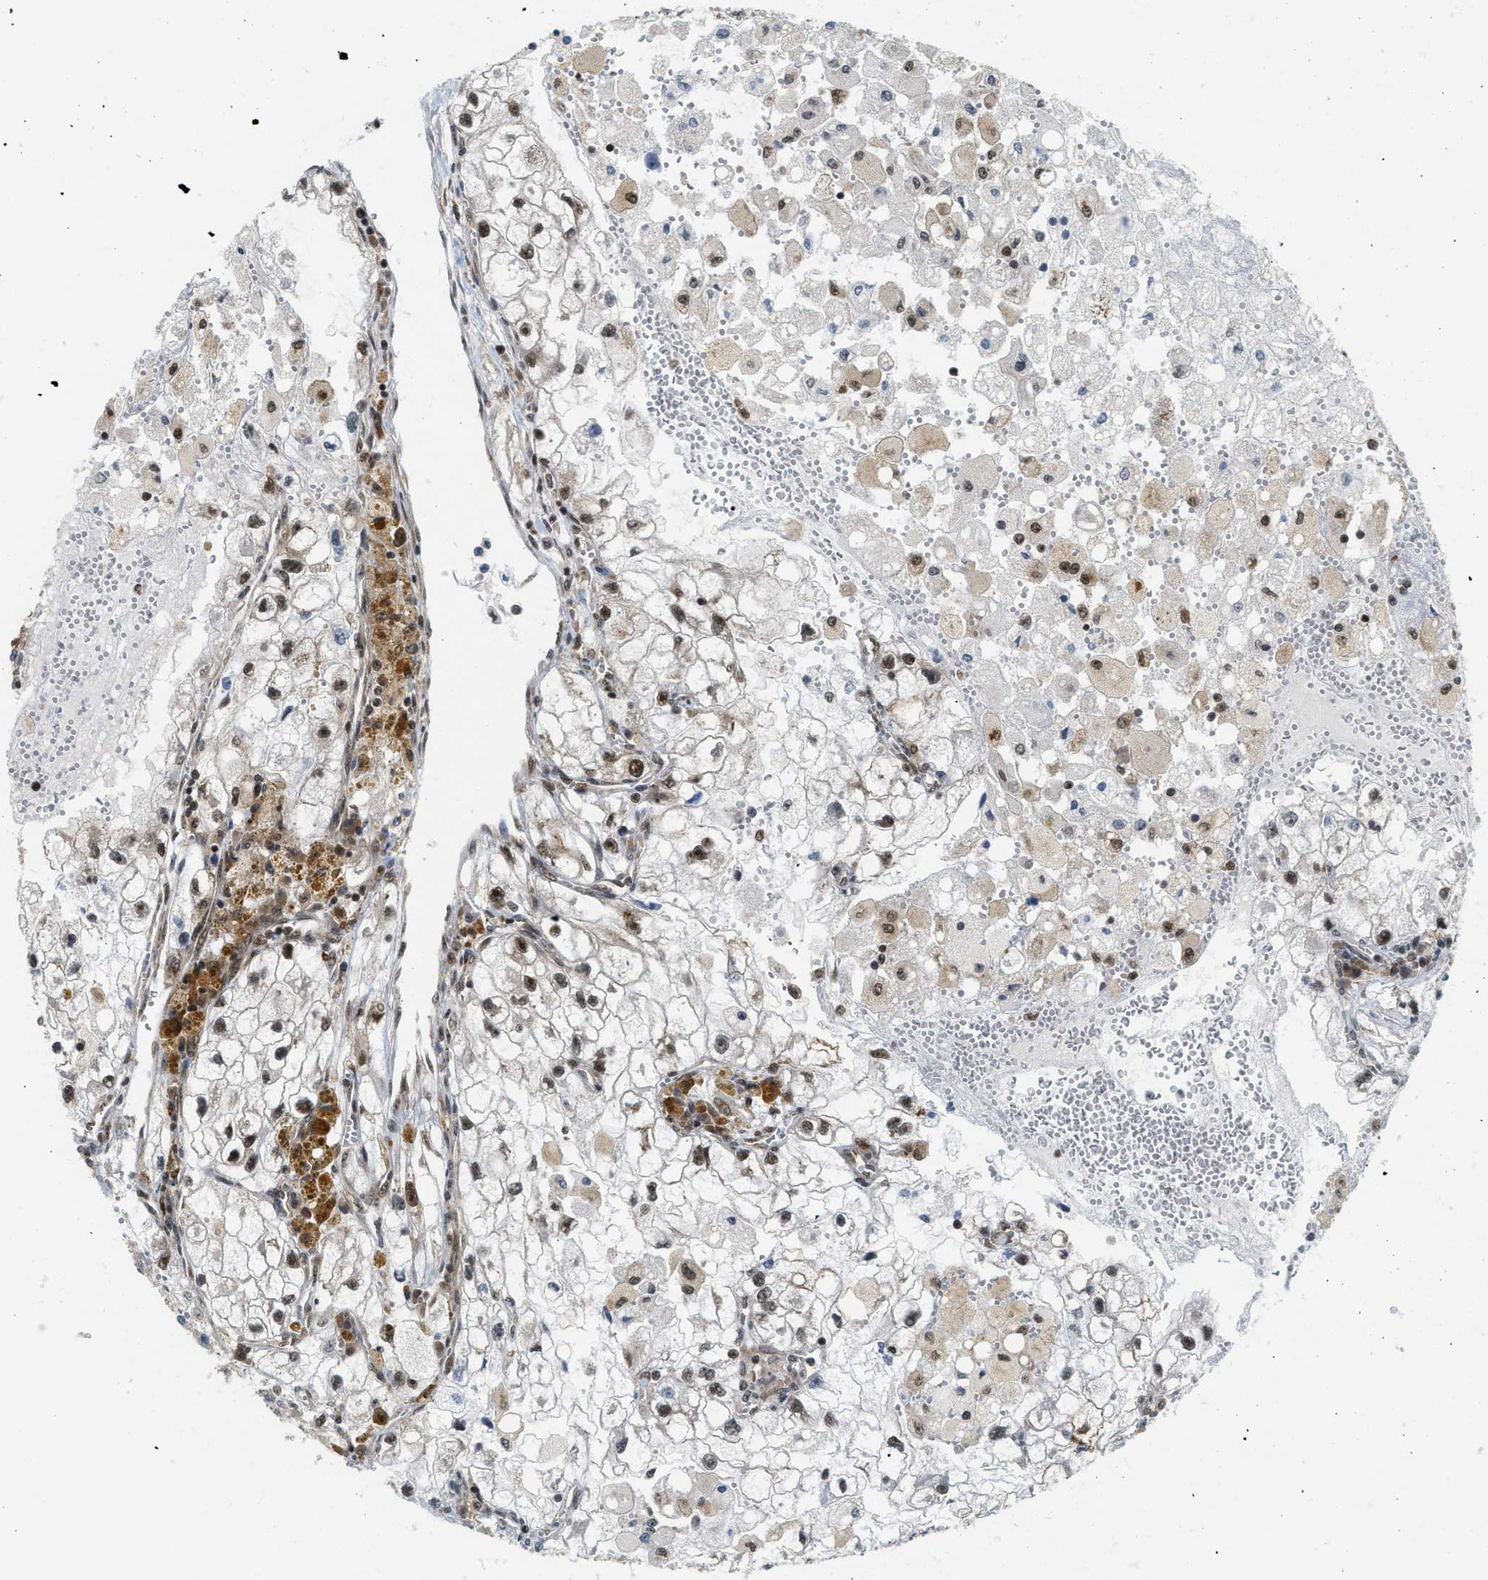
{"staining": {"intensity": "strong", "quantity": "25%-75%", "location": "nuclear"}, "tissue": "renal cancer", "cell_type": "Tumor cells", "image_type": "cancer", "snomed": [{"axis": "morphology", "description": "Adenocarcinoma, NOS"}, {"axis": "topography", "description": "Kidney"}], "caption": "Strong nuclear protein staining is present in about 25%-75% of tumor cells in renal cancer.", "gene": "TACC1", "patient": {"sex": "female", "age": 70}}